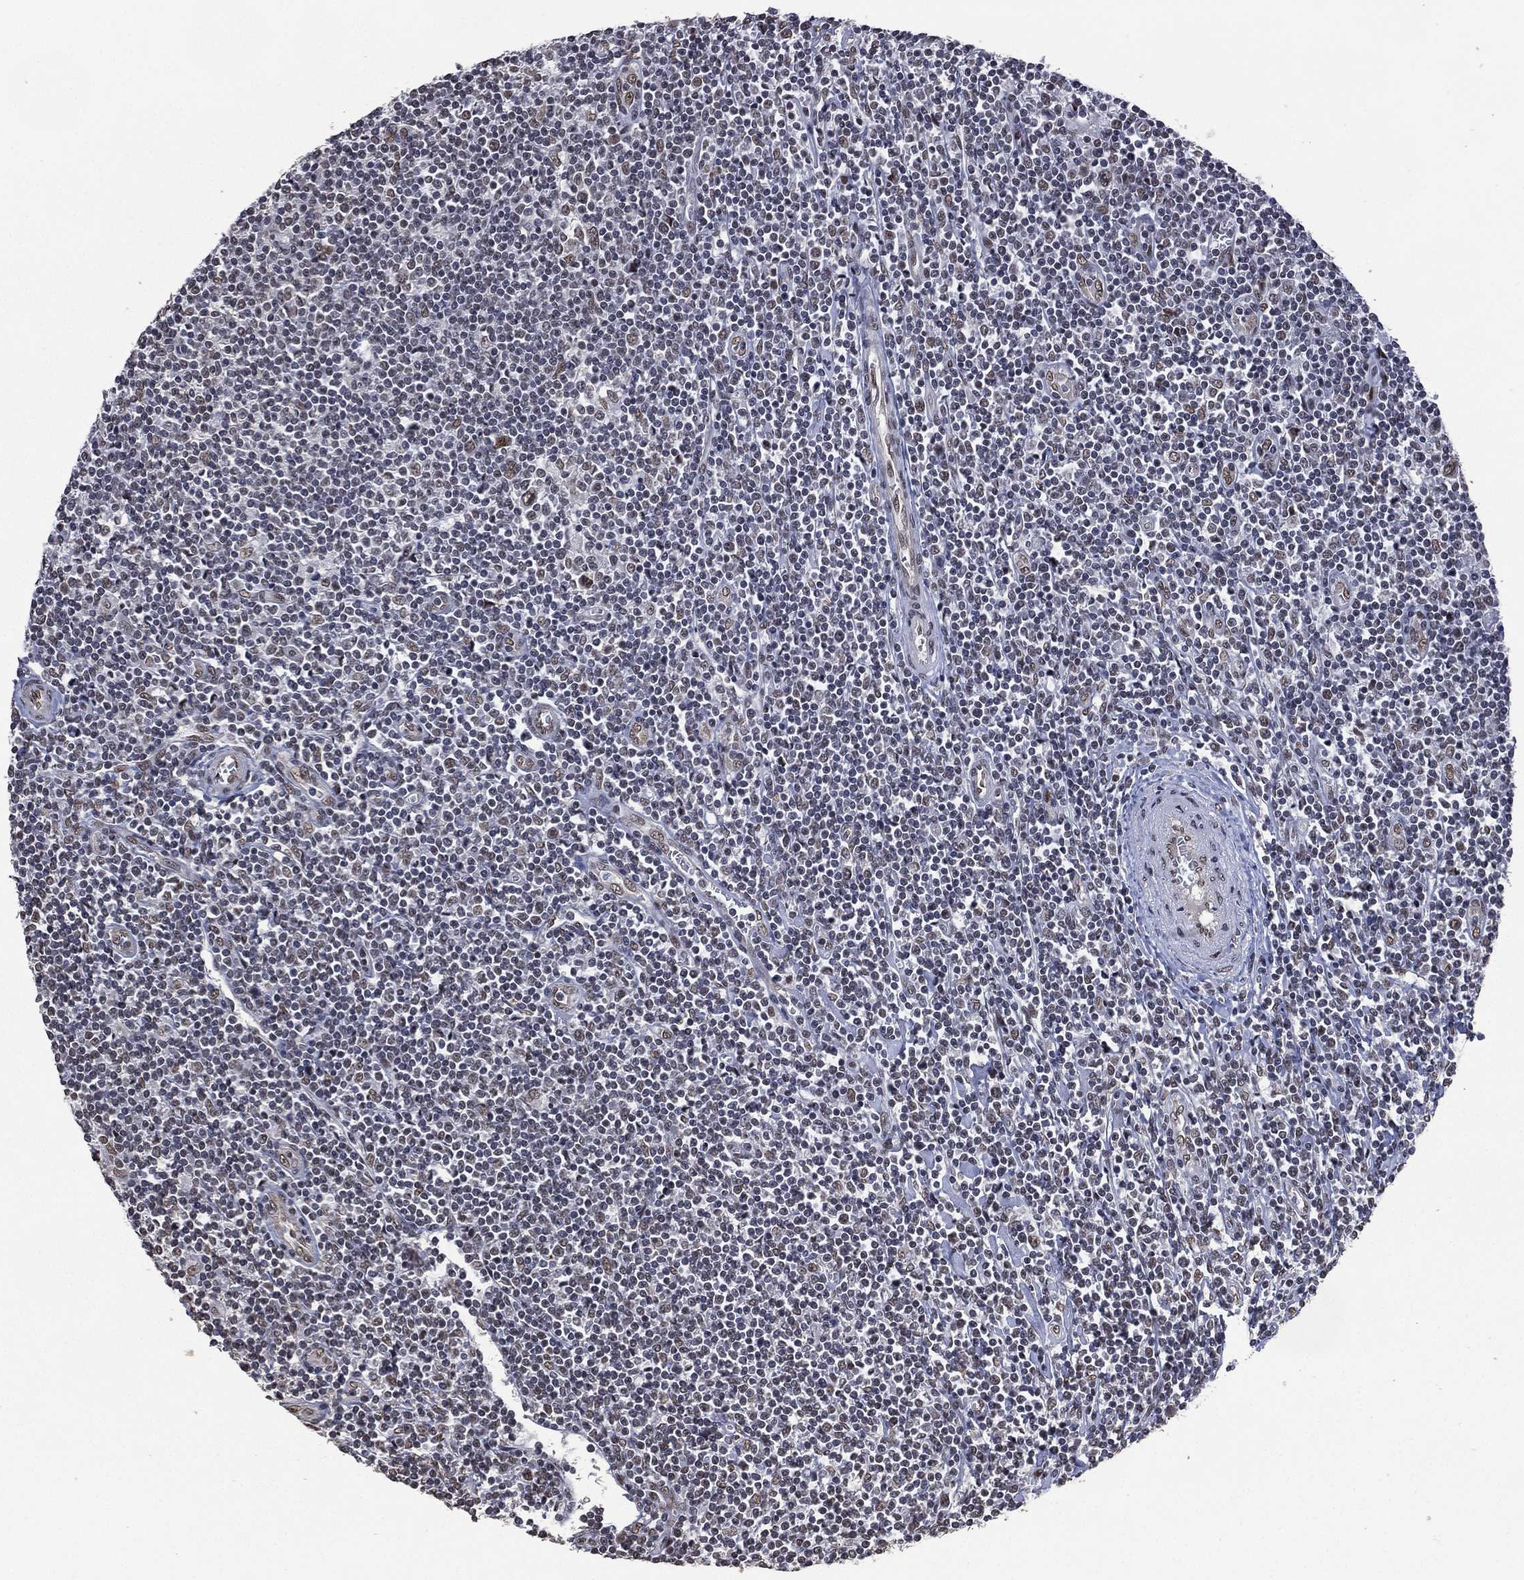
{"staining": {"intensity": "weak", "quantity": "<25%", "location": "nuclear"}, "tissue": "lymphoma", "cell_type": "Tumor cells", "image_type": "cancer", "snomed": [{"axis": "morphology", "description": "Hodgkin's disease, NOS"}, {"axis": "topography", "description": "Lymph node"}], "caption": "Human lymphoma stained for a protein using immunohistochemistry (IHC) displays no staining in tumor cells.", "gene": "EHMT1", "patient": {"sex": "male", "age": 40}}